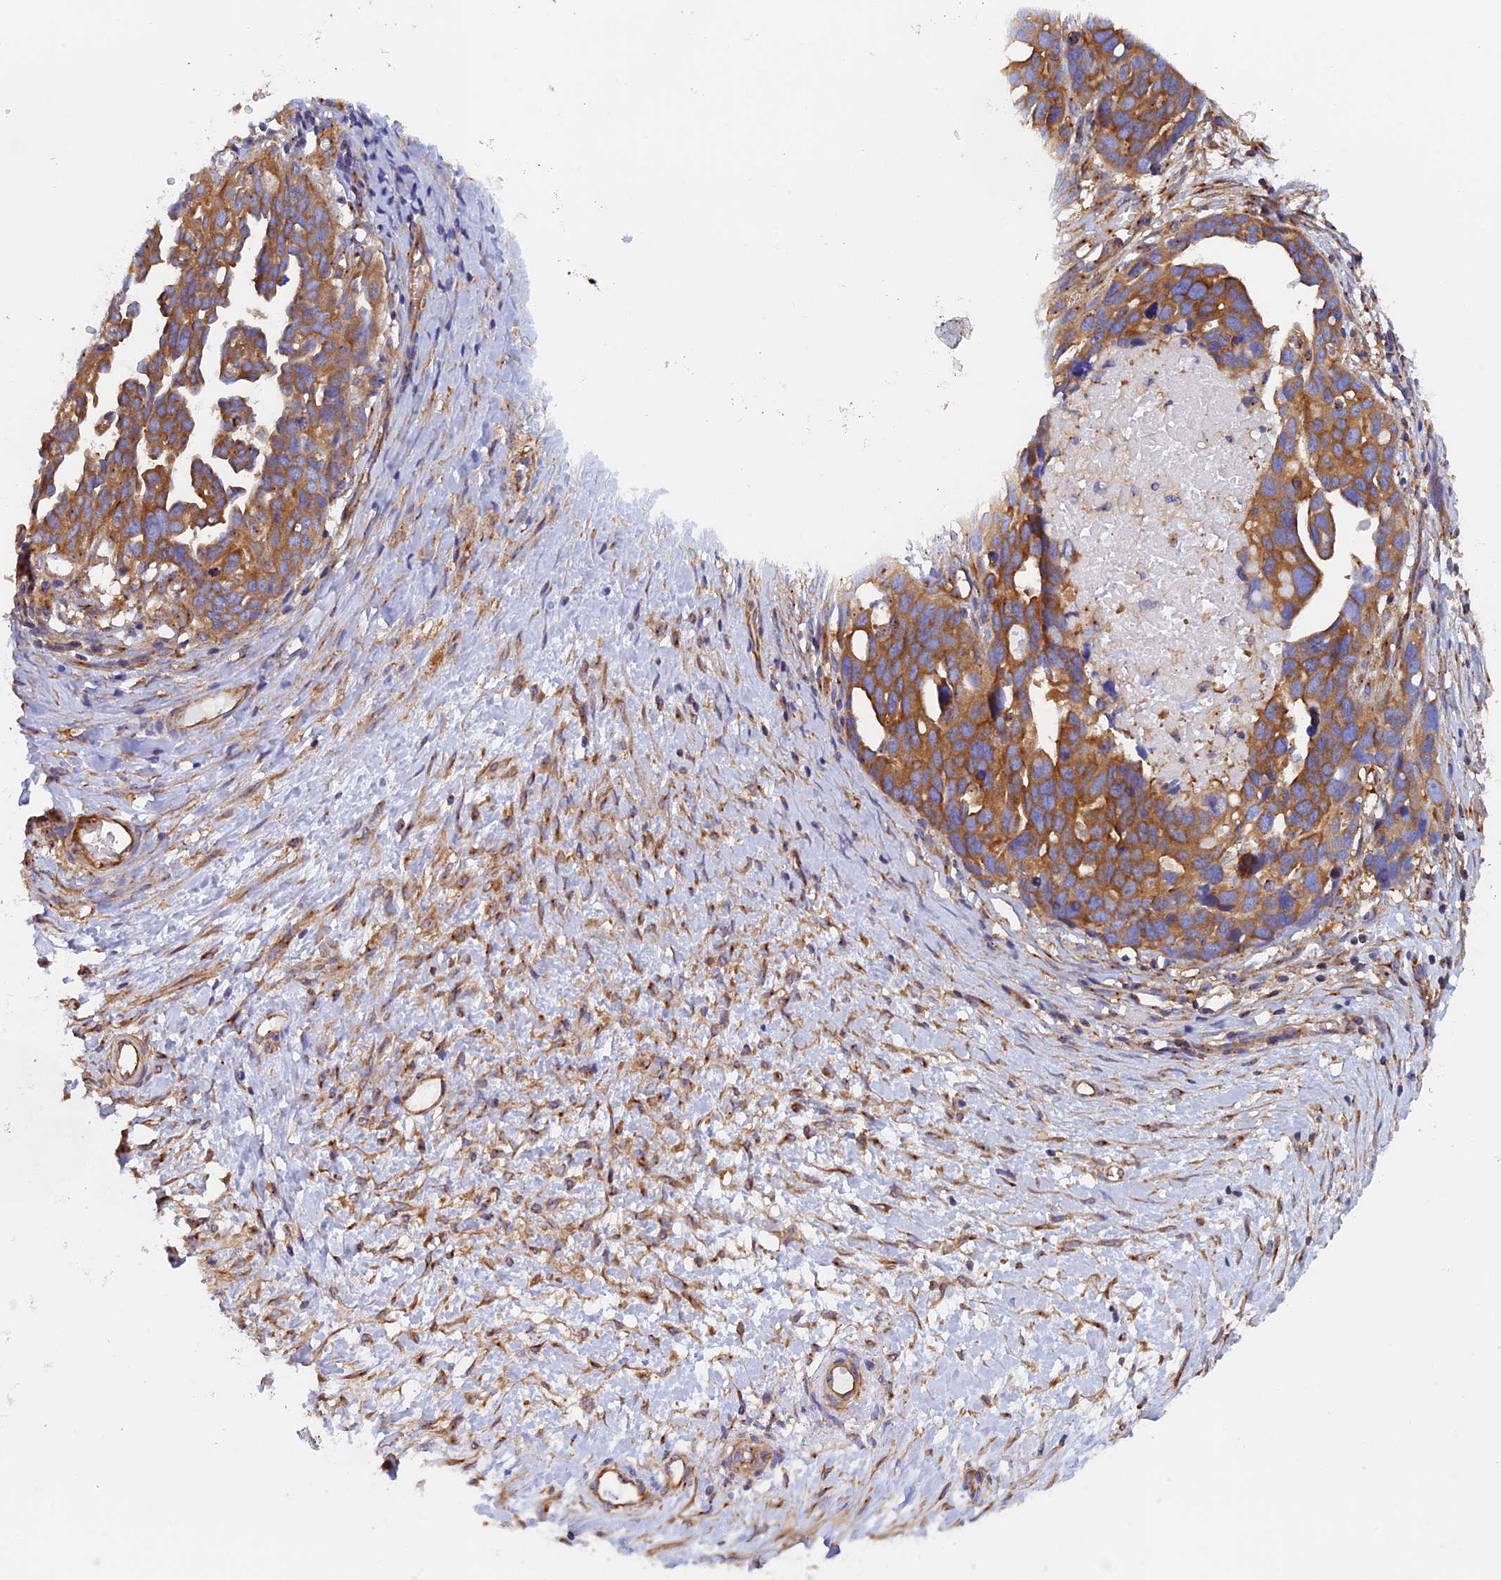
{"staining": {"intensity": "moderate", "quantity": ">75%", "location": "cytoplasmic/membranous"}, "tissue": "ovarian cancer", "cell_type": "Tumor cells", "image_type": "cancer", "snomed": [{"axis": "morphology", "description": "Cystadenocarcinoma, serous, NOS"}, {"axis": "topography", "description": "Ovary"}], "caption": "Immunohistochemical staining of serous cystadenocarcinoma (ovarian) demonstrates medium levels of moderate cytoplasmic/membranous protein expression in about >75% of tumor cells. Ihc stains the protein in brown and the nuclei are stained blue.", "gene": "DCTN2", "patient": {"sex": "female", "age": 54}}